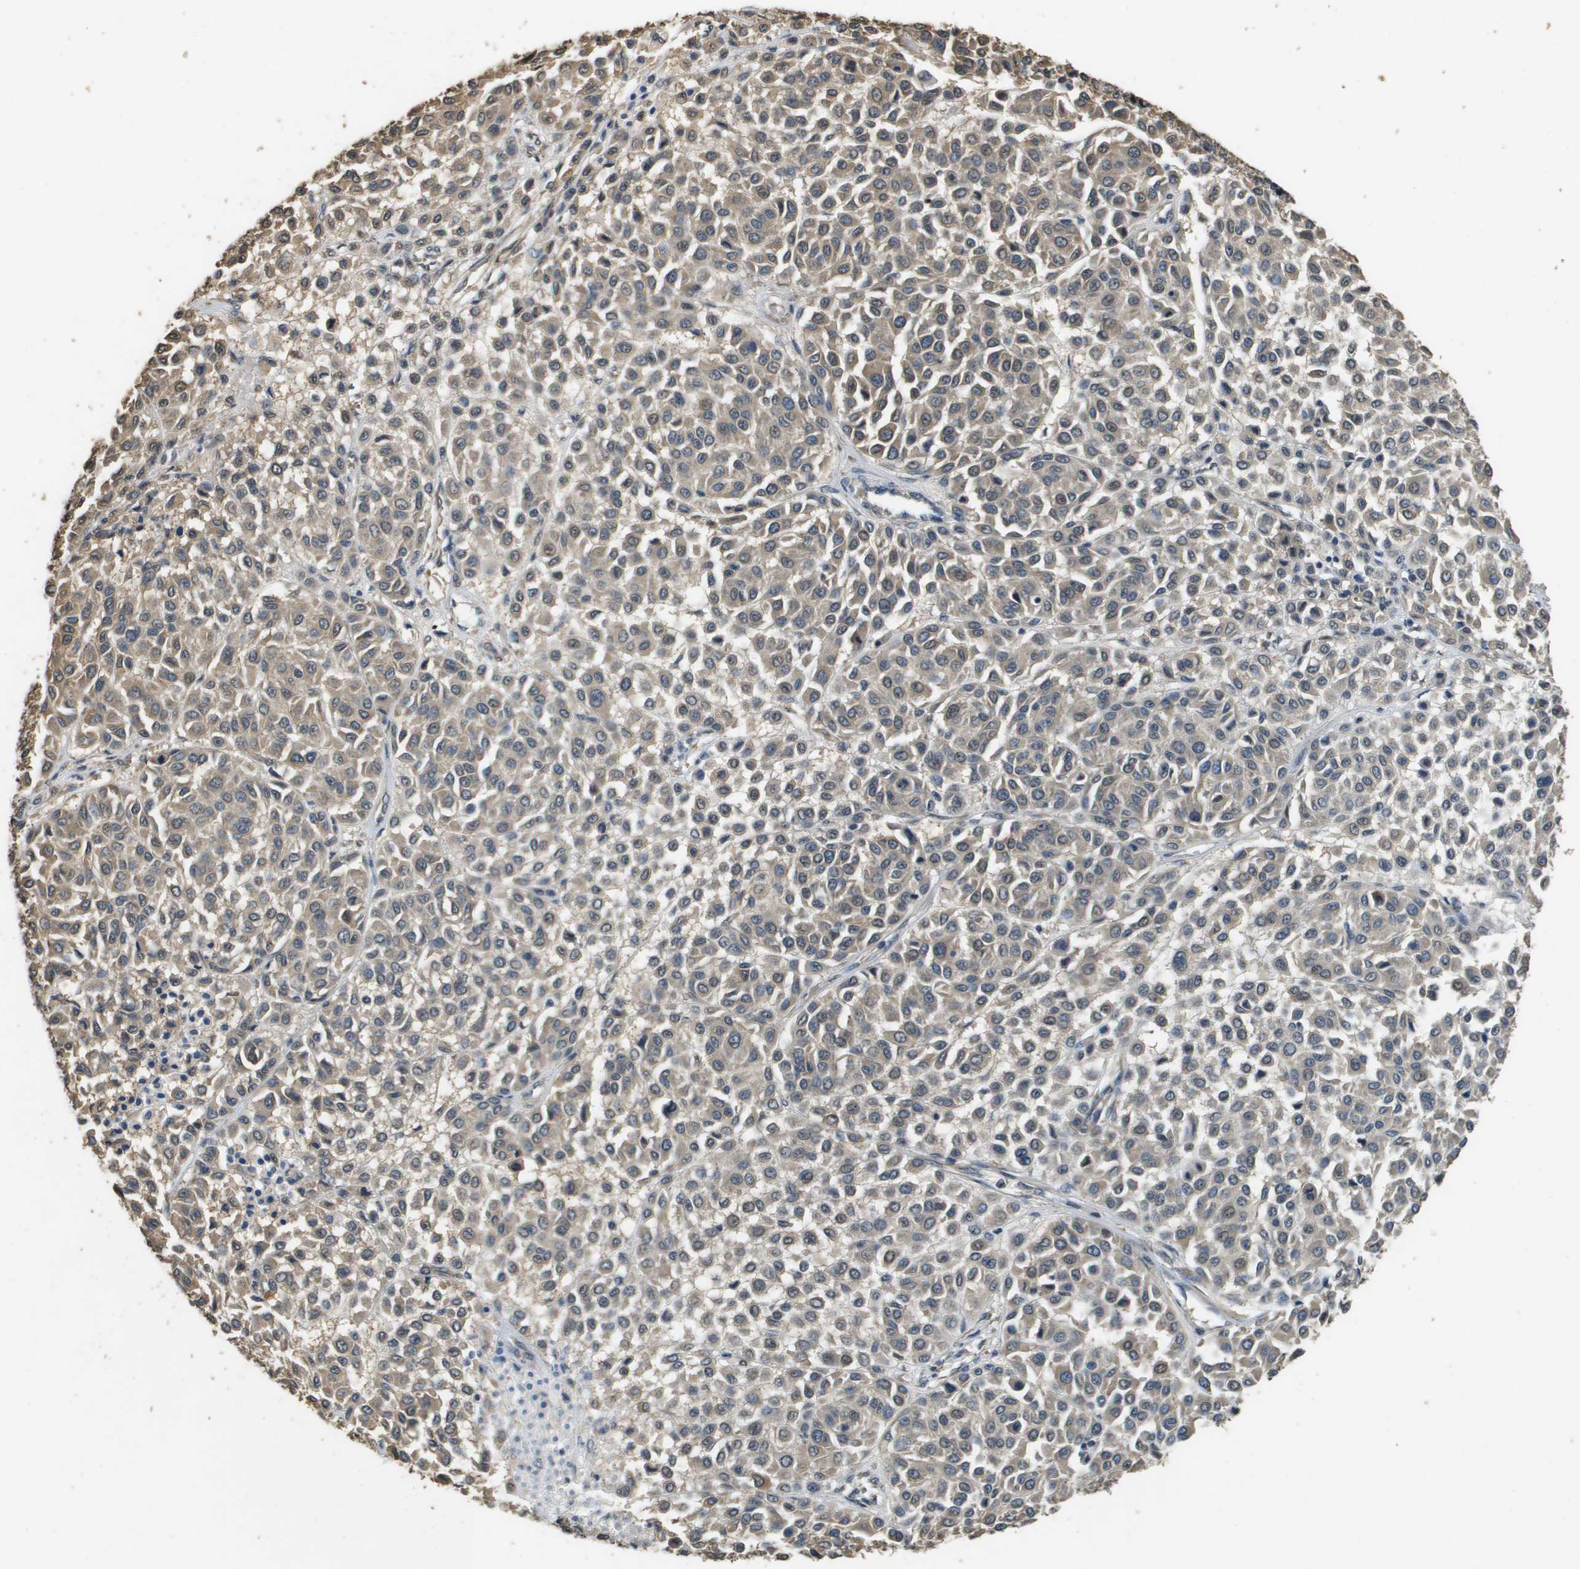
{"staining": {"intensity": "weak", "quantity": ">75%", "location": "cytoplasmic/membranous"}, "tissue": "melanoma", "cell_type": "Tumor cells", "image_type": "cancer", "snomed": [{"axis": "morphology", "description": "Malignant melanoma, Metastatic site"}, {"axis": "topography", "description": "Soft tissue"}], "caption": "An immunohistochemistry (IHC) histopathology image of neoplastic tissue is shown. Protein staining in brown shows weak cytoplasmic/membranous positivity in melanoma within tumor cells.", "gene": "RAB6B", "patient": {"sex": "male", "age": 41}}